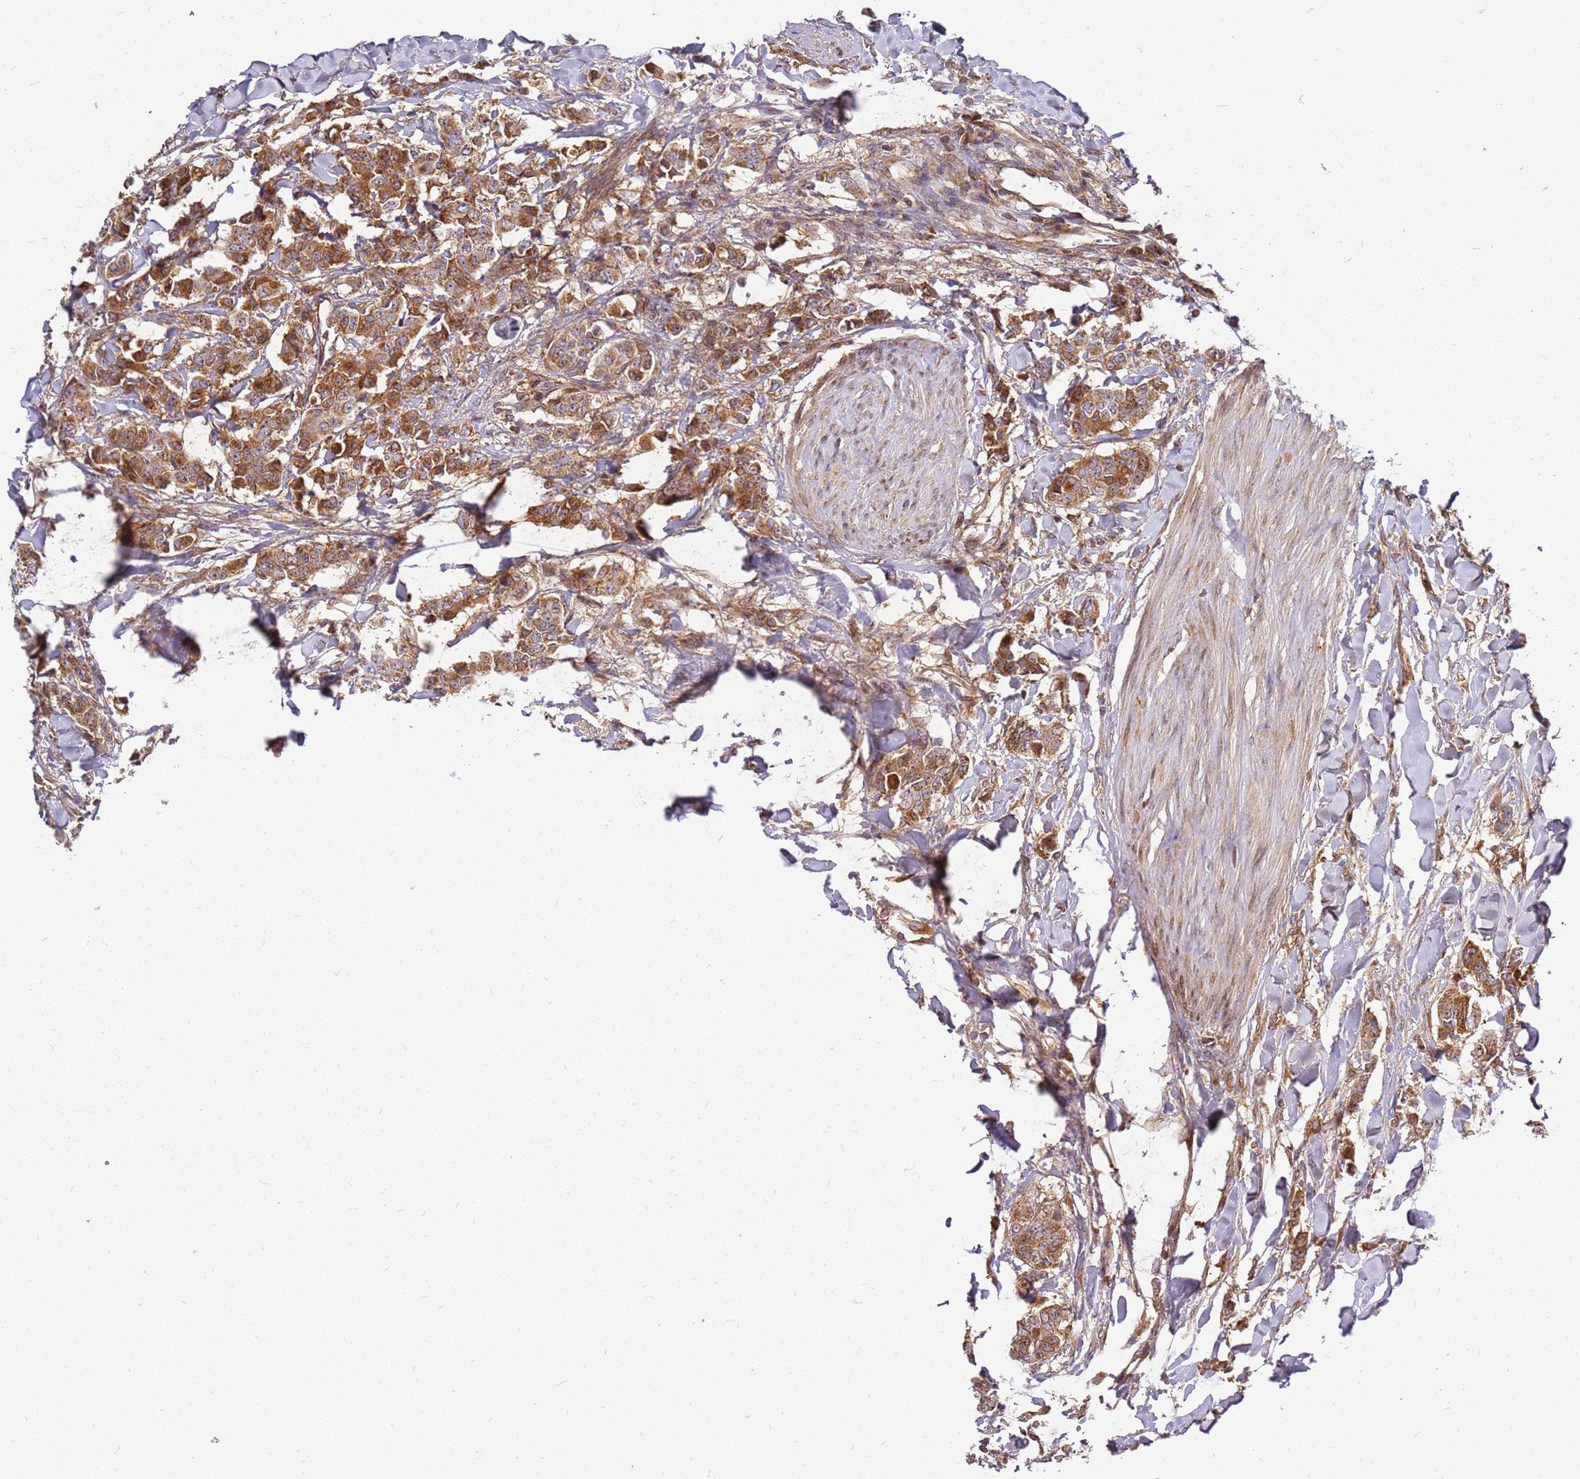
{"staining": {"intensity": "moderate", "quantity": ">75%", "location": "cytoplasmic/membranous"}, "tissue": "breast cancer", "cell_type": "Tumor cells", "image_type": "cancer", "snomed": [{"axis": "morphology", "description": "Duct carcinoma"}, {"axis": "topography", "description": "Breast"}], "caption": "Immunohistochemistry (IHC) histopathology image of invasive ductal carcinoma (breast) stained for a protein (brown), which reveals medium levels of moderate cytoplasmic/membranous expression in about >75% of tumor cells.", "gene": "CCDC159", "patient": {"sex": "female", "age": 40}}